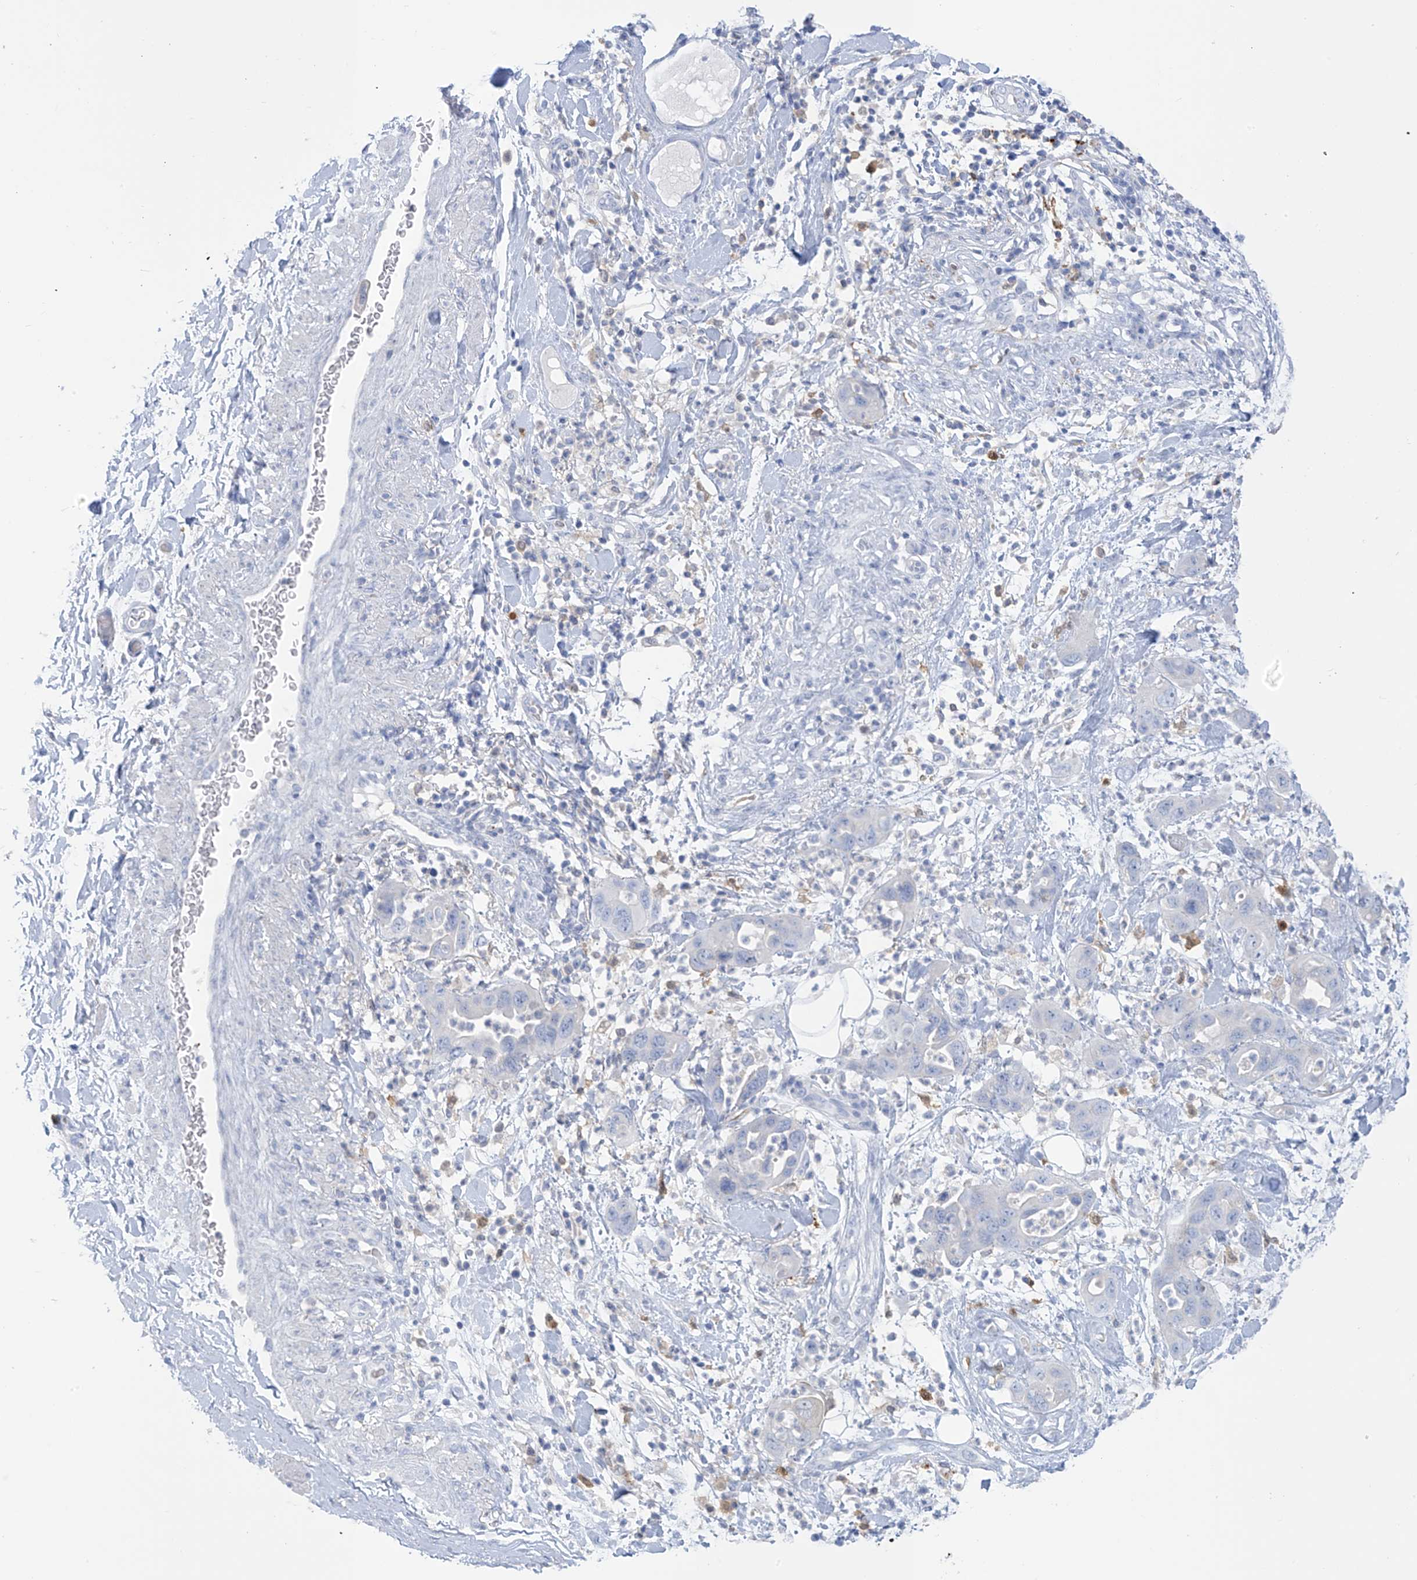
{"staining": {"intensity": "negative", "quantity": "none", "location": "none"}, "tissue": "pancreatic cancer", "cell_type": "Tumor cells", "image_type": "cancer", "snomed": [{"axis": "morphology", "description": "Adenocarcinoma, NOS"}, {"axis": "topography", "description": "Pancreas"}], "caption": "Micrograph shows no significant protein expression in tumor cells of pancreatic cancer.", "gene": "TRMT2B", "patient": {"sex": "female", "age": 71}}